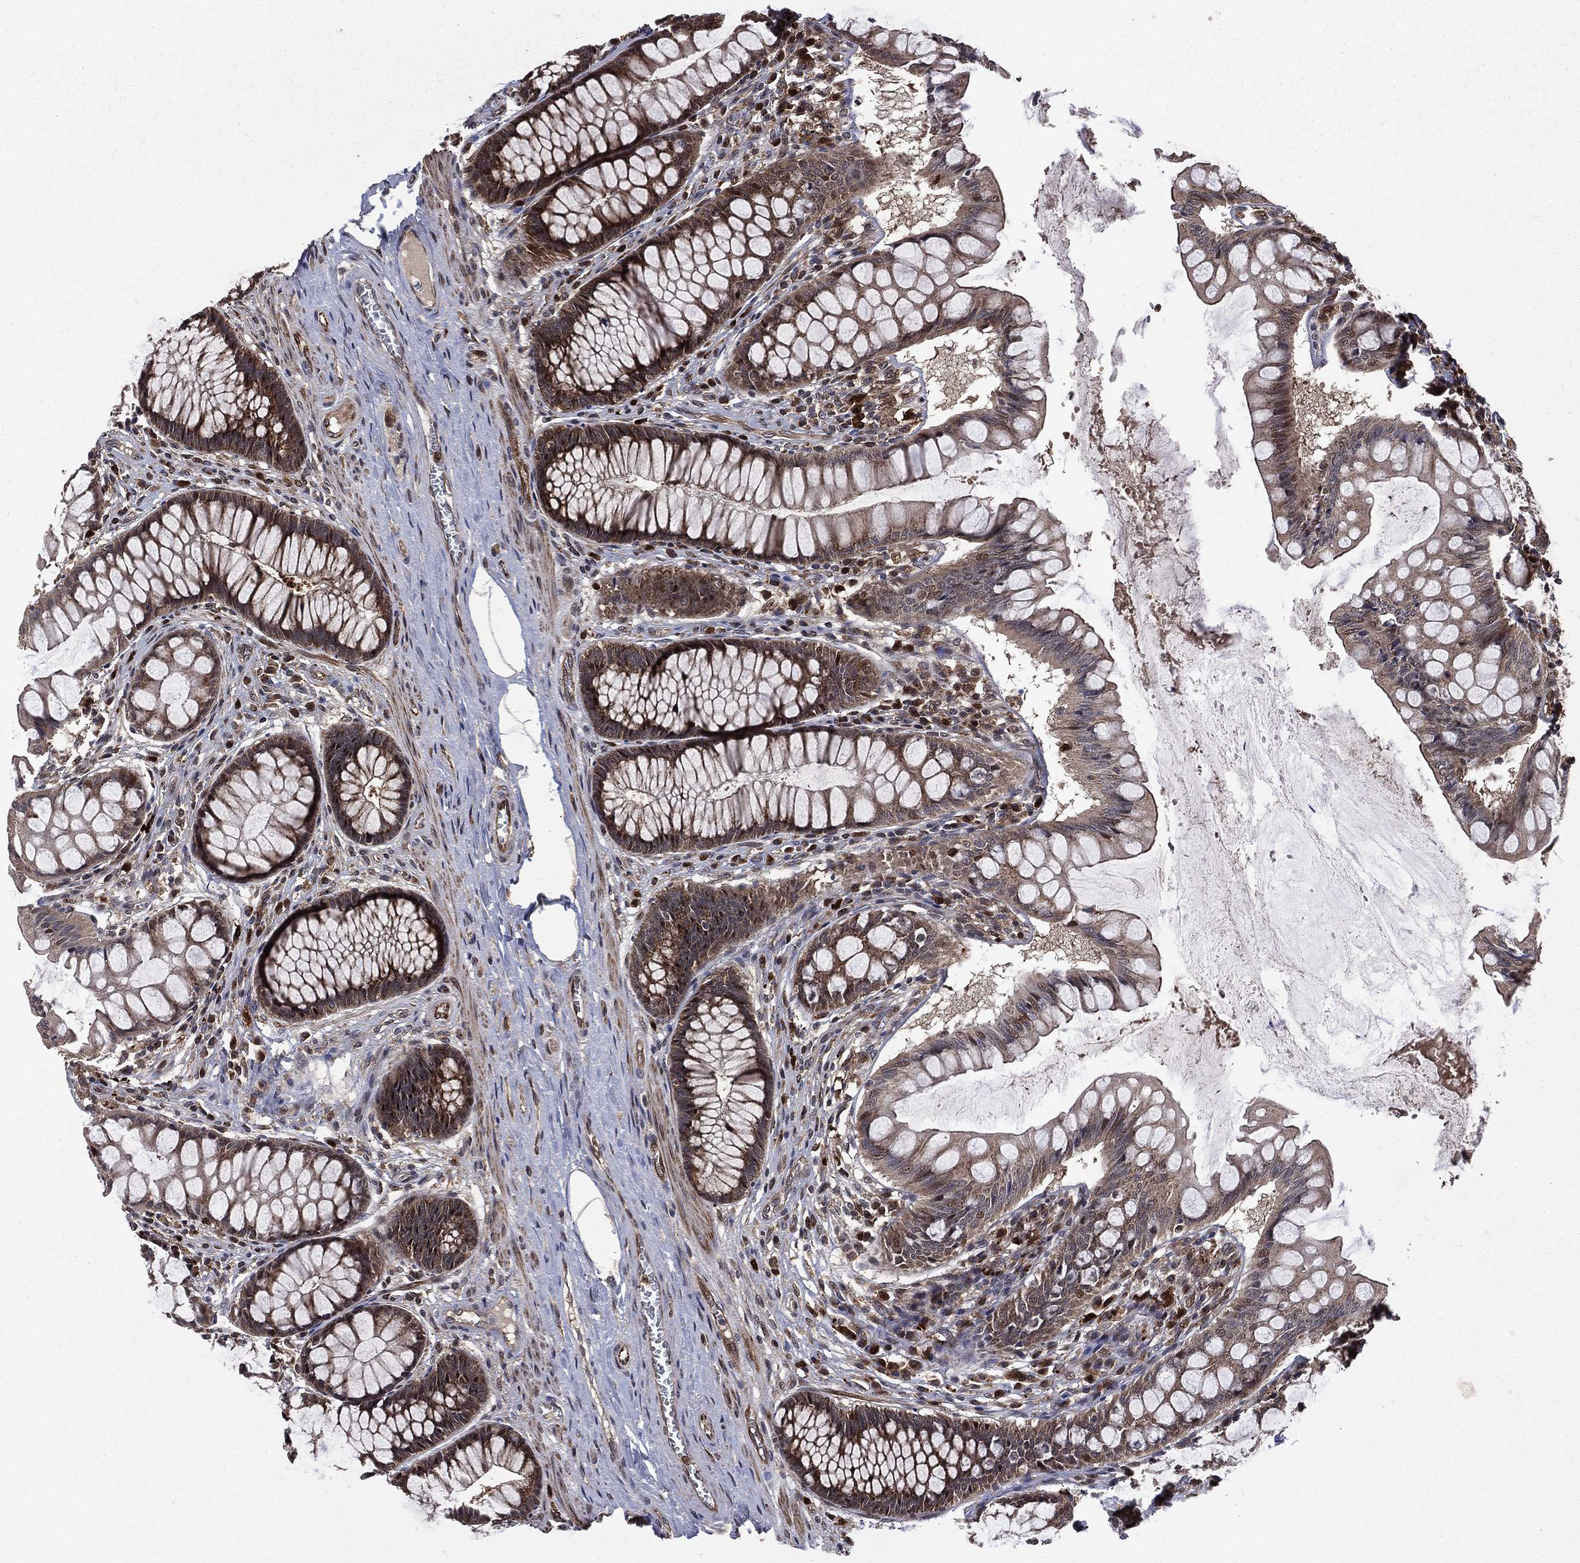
{"staining": {"intensity": "negative", "quantity": "none", "location": "none"}, "tissue": "colon", "cell_type": "Endothelial cells", "image_type": "normal", "snomed": [{"axis": "morphology", "description": "Normal tissue, NOS"}, {"axis": "topography", "description": "Colon"}], "caption": "A high-resolution histopathology image shows IHC staining of benign colon, which shows no significant positivity in endothelial cells. (DAB IHC with hematoxylin counter stain).", "gene": "LENG8", "patient": {"sex": "female", "age": 65}}